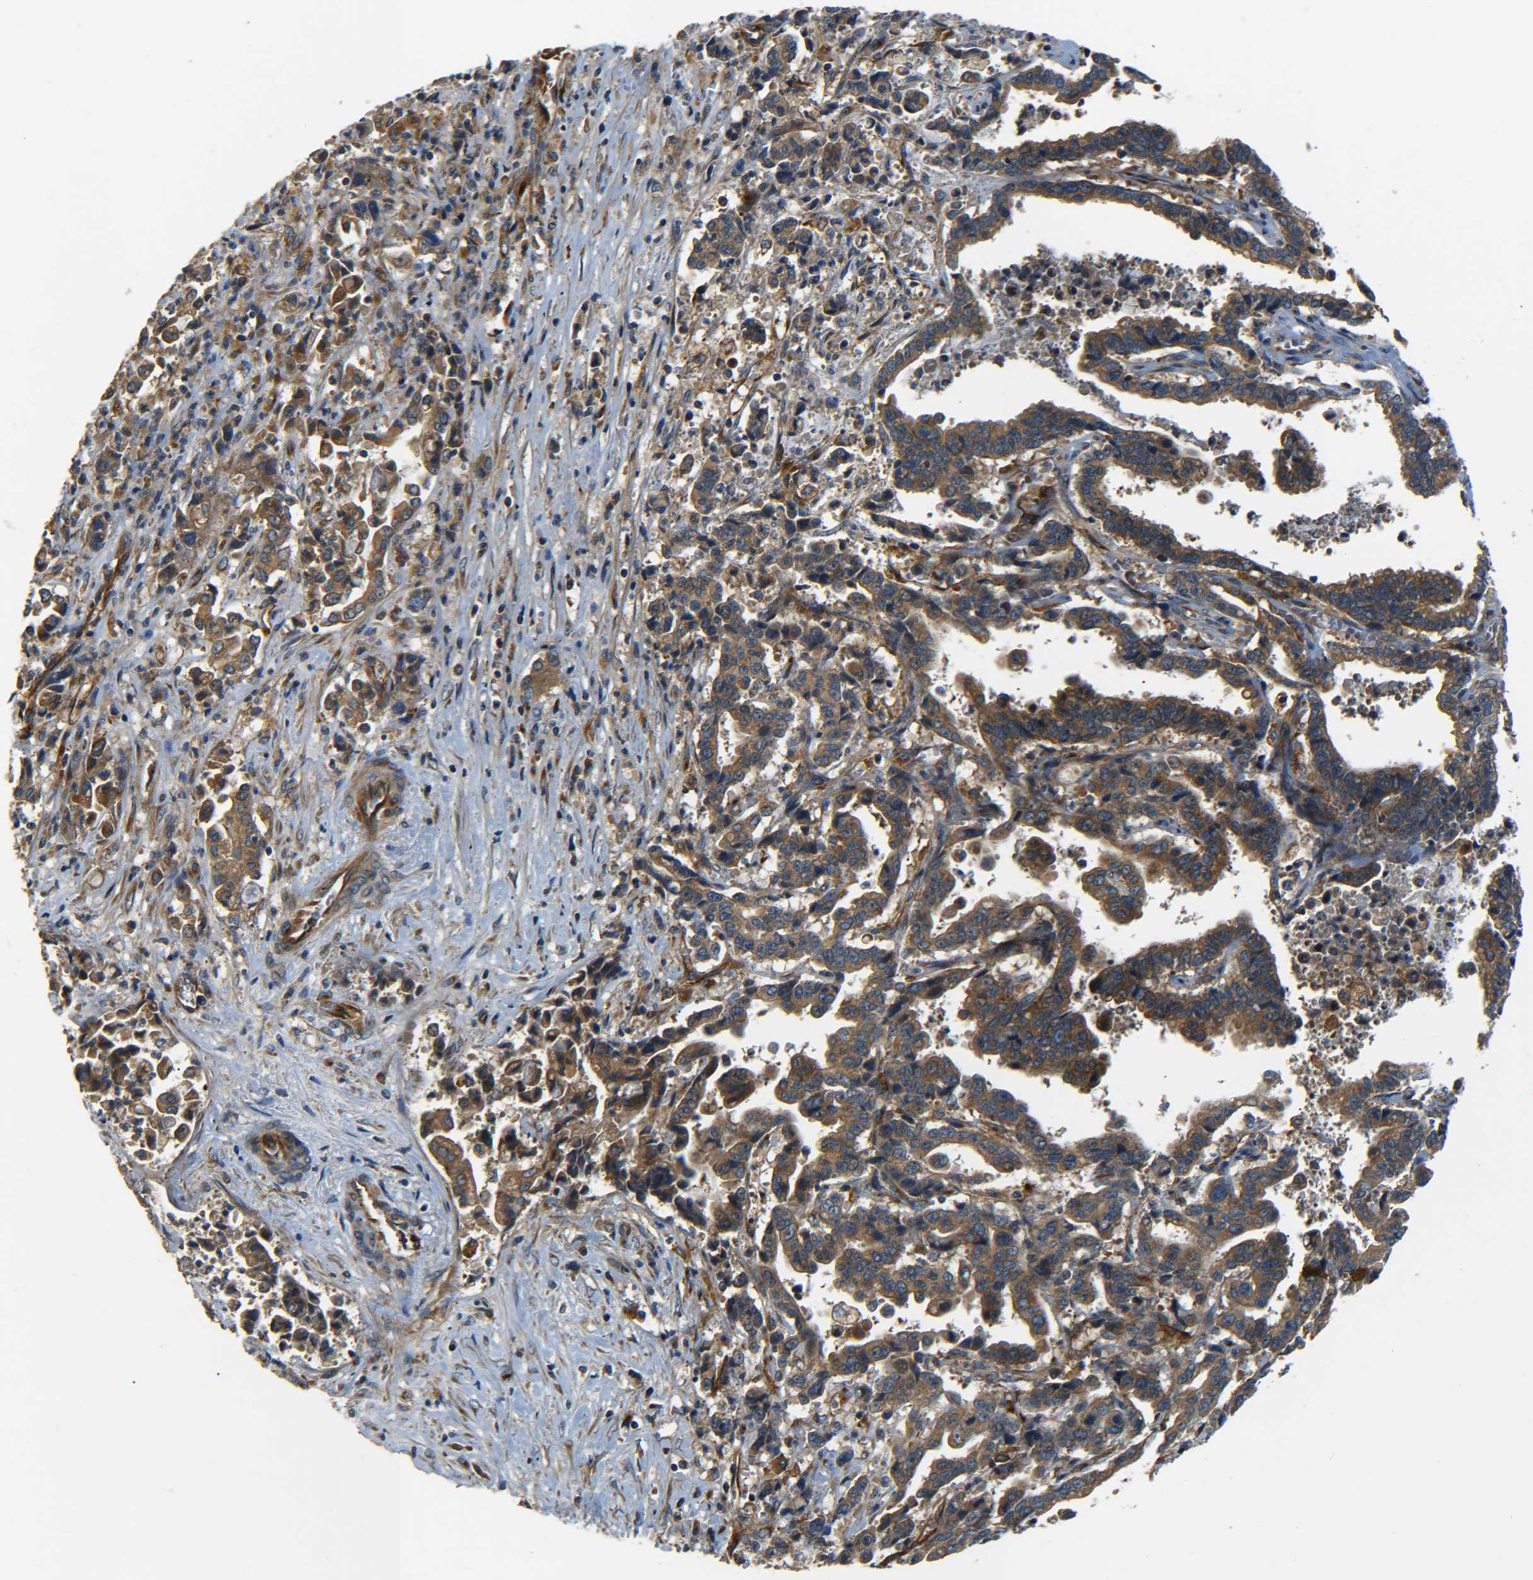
{"staining": {"intensity": "strong", "quantity": ">75%", "location": "cytoplasmic/membranous"}, "tissue": "liver cancer", "cell_type": "Tumor cells", "image_type": "cancer", "snomed": [{"axis": "morphology", "description": "Cholangiocarcinoma"}, {"axis": "topography", "description": "Liver"}], "caption": "Immunohistochemical staining of liver cancer (cholangiocarcinoma) shows high levels of strong cytoplasmic/membranous protein staining in about >75% of tumor cells. Using DAB (brown) and hematoxylin (blue) stains, captured at high magnification using brightfield microscopy.", "gene": "LRCH3", "patient": {"sex": "male", "age": 57}}